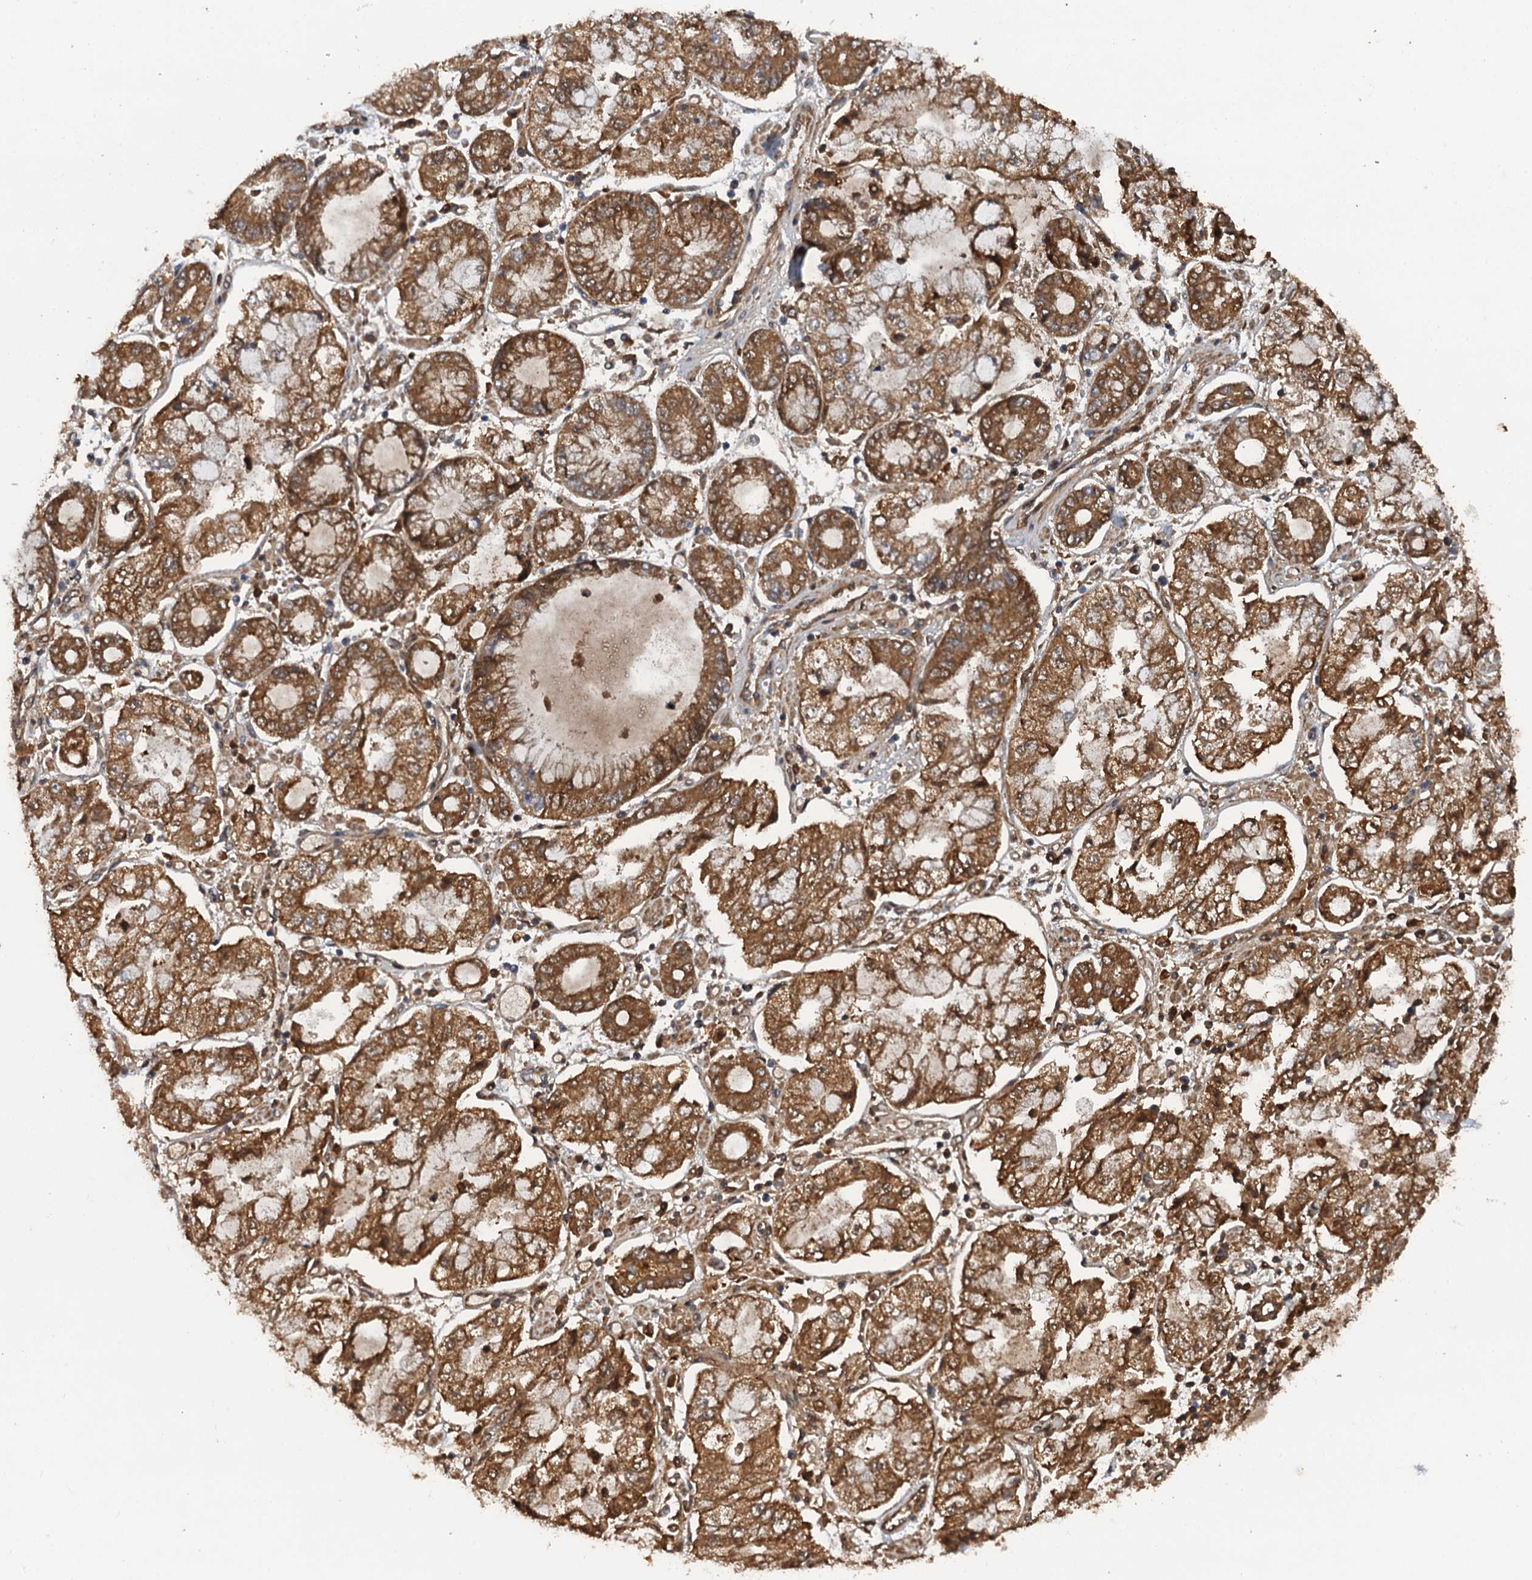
{"staining": {"intensity": "moderate", "quantity": ">75%", "location": "cytoplasmic/membranous"}, "tissue": "stomach cancer", "cell_type": "Tumor cells", "image_type": "cancer", "snomed": [{"axis": "morphology", "description": "Adenocarcinoma, NOS"}, {"axis": "topography", "description": "Stomach"}], "caption": "Stomach cancer stained with a brown dye exhibits moderate cytoplasmic/membranous positive positivity in about >75% of tumor cells.", "gene": "HAPLN3", "patient": {"sex": "male", "age": 76}}